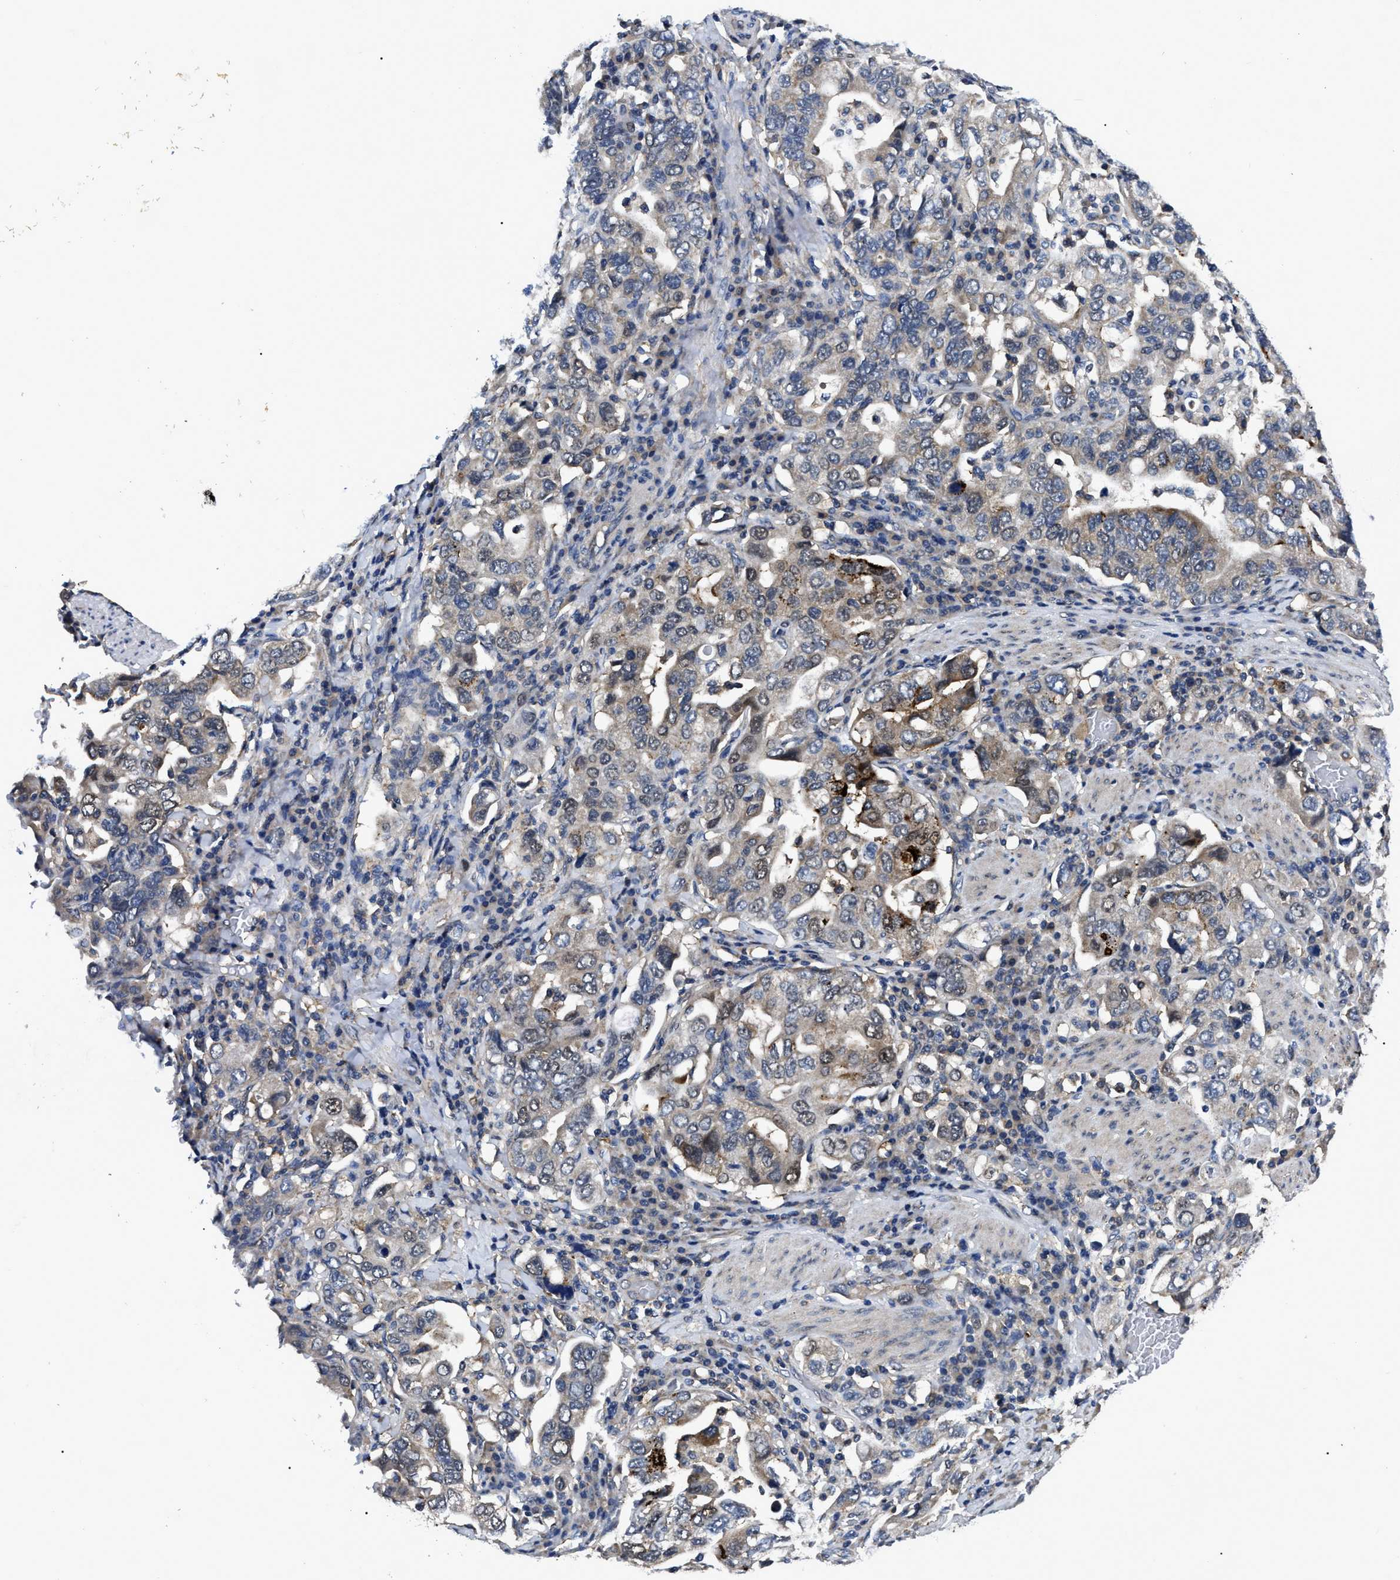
{"staining": {"intensity": "weak", "quantity": ">75%", "location": "cytoplasmic/membranous"}, "tissue": "stomach cancer", "cell_type": "Tumor cells", "image_type": "cancer", "snomed": [{"axis": "morphology", "description": "Adenocarcinoma, NOS"}, {"axis": "topography", "description": "Stomach, upper"}], "caption": "The histopathology image reveals a brown stain indicating the presence of a protein in the cytoplasmic/membranous of tumor cells in stomach cancer (adenocarcinoma).", "gene": "GET4", "patient": {"sex": "male", "age": 62}}